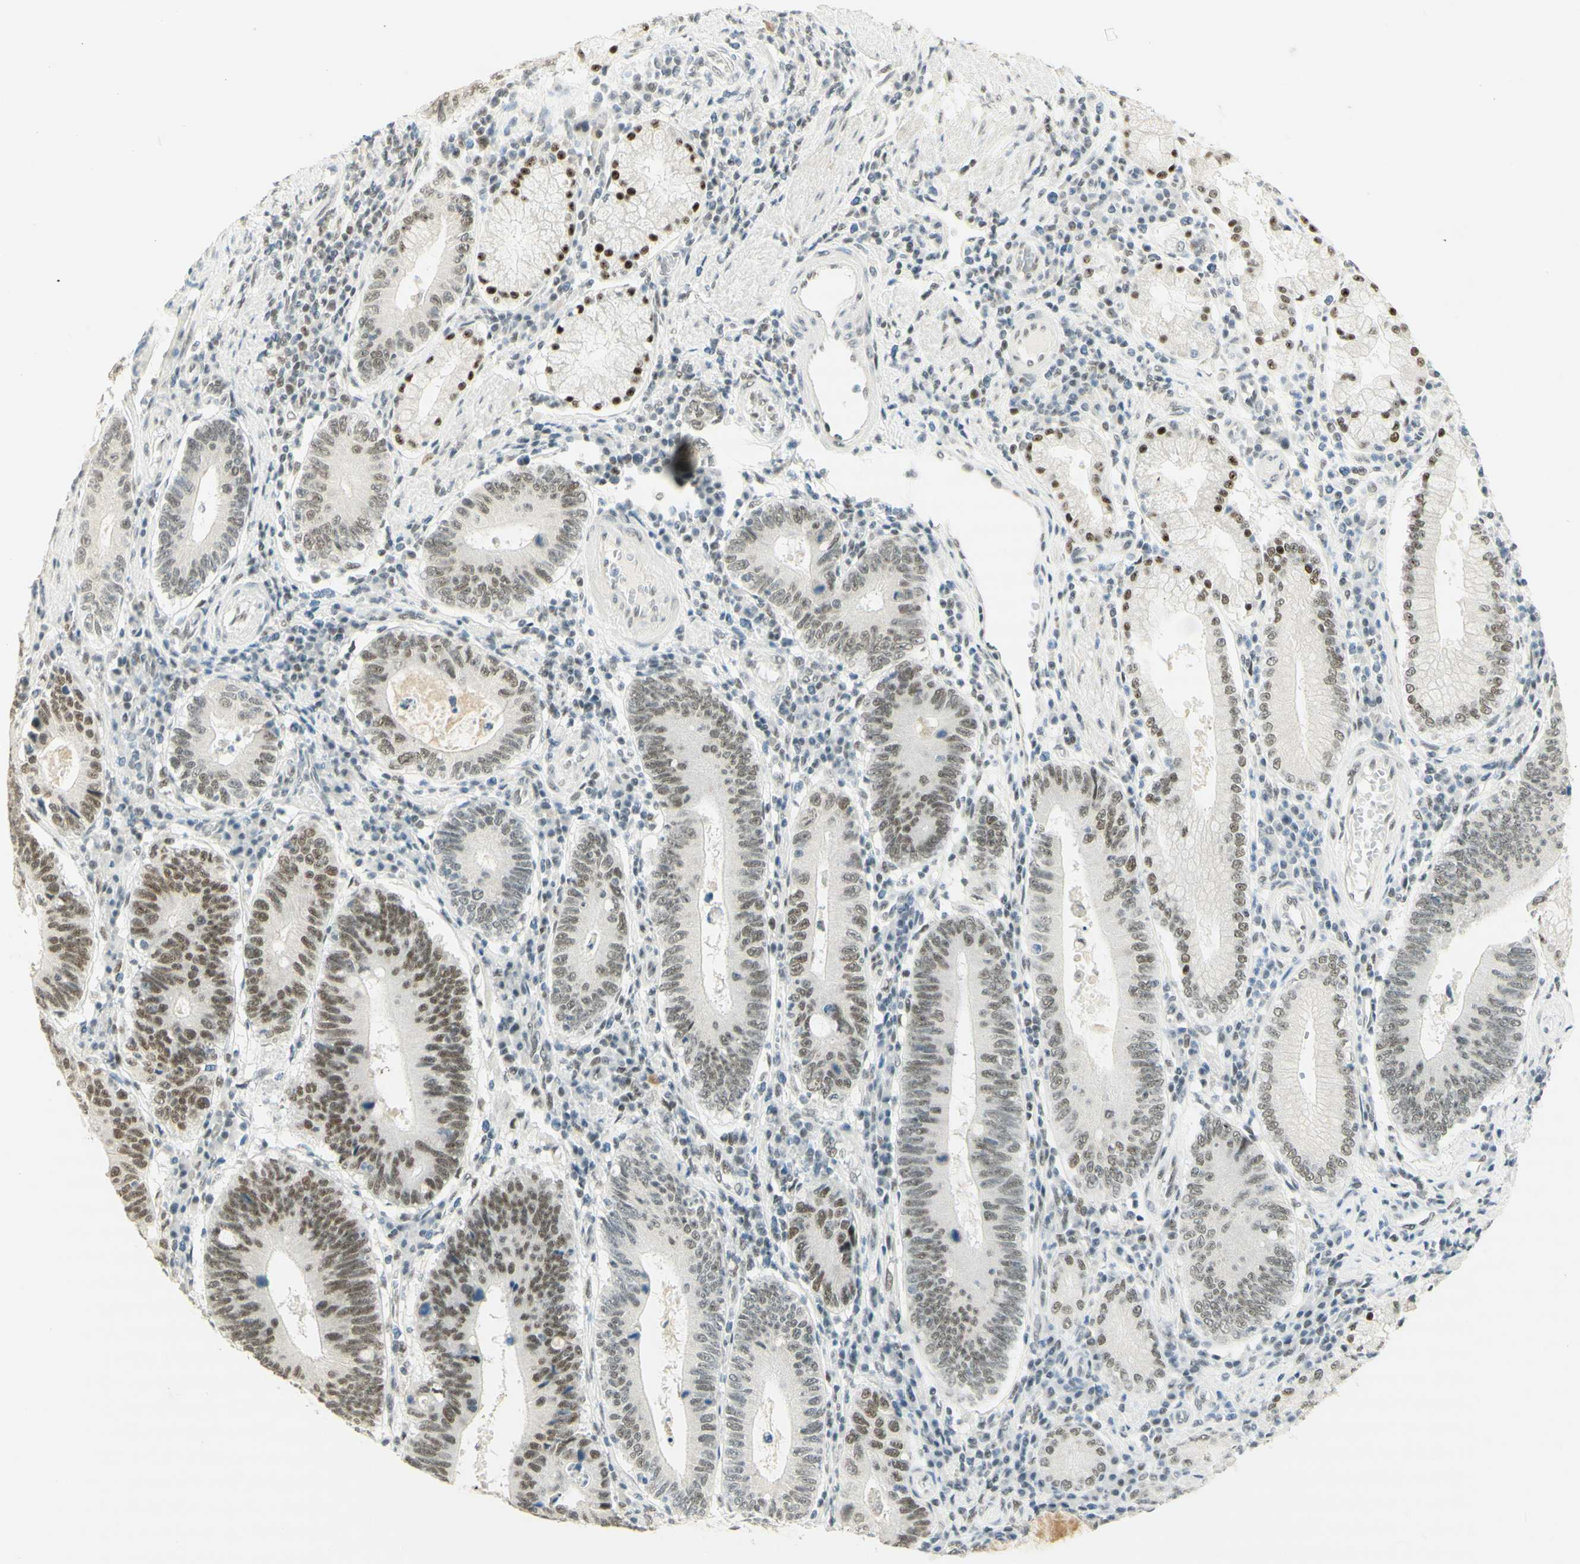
{"staining": {"intensity": "weak", "quantity": "25%-75%", "location": "nuclear"}, "tissue": "stomach cancer", "cell_type": "Tumor cells", "image_type": "cancer", "snomed": [{"axis": "morphology", "description": "Adenocarcinoma, NOS"}, {"axis": "topography", "description": "Stomach"}], "caption": "Stomach cancer stained with DAB (3,3'-diaminobenzidine) IHC shows low levels of weak nuclear staining in approximately 25%-75% of tumor cells.", "gene": "PMS2", "patient": {"sex": "male", "age": 59}}